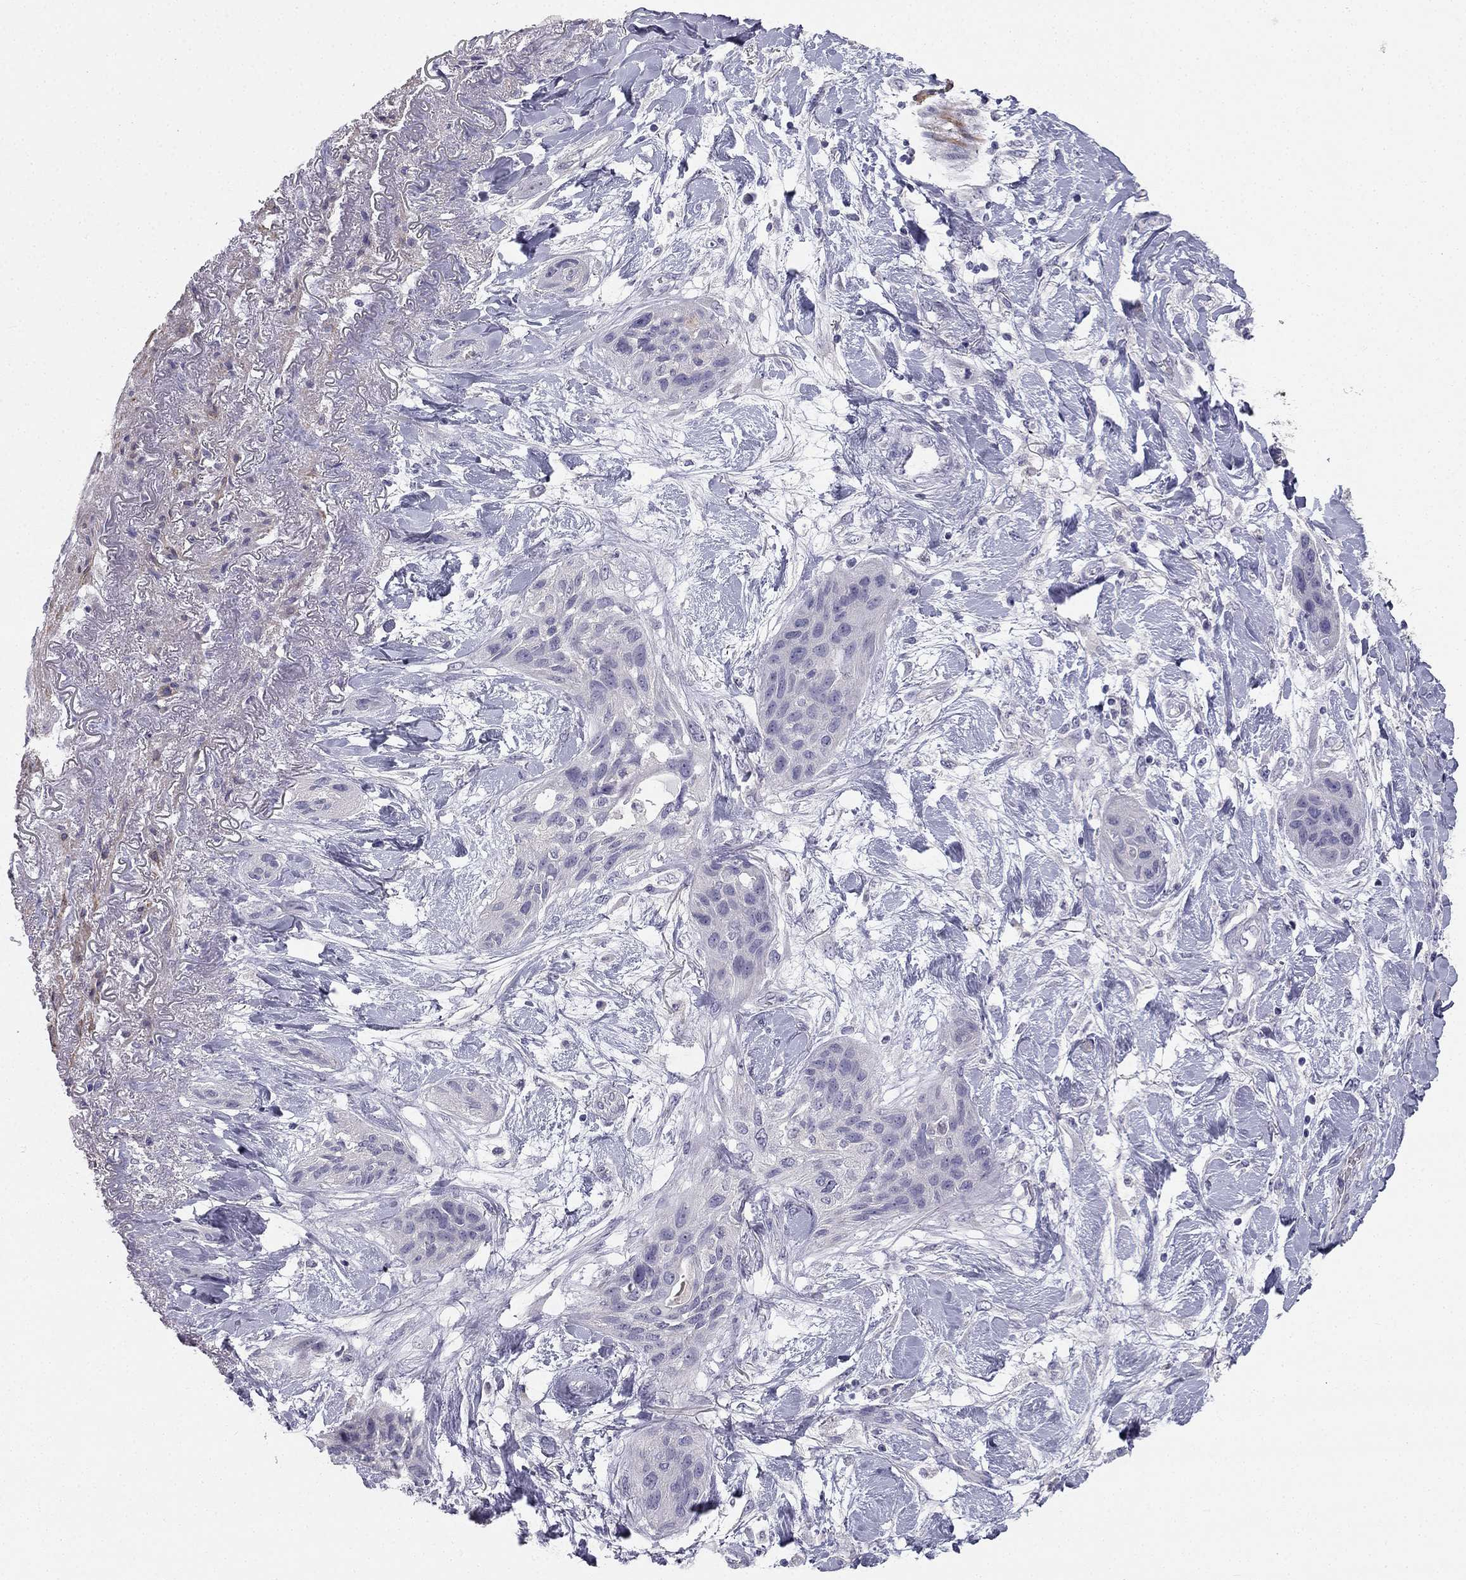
{"staining": {"intensity": "negative", "quantity": "none", "location": "none"}, "tissue": "lung cancer", "cell_type": "Tumor cells", "image_type": "cancer", "snomed": [{"axis": "morphology", "description": "Squamous cell carcinoma, NOS"}, {"axis": "topography", "description": "Lung"}], "caption": "IHC micrograph of neoplastic tissue: lung cancer (squamous cell carcinoma) stained with DAB shows no significant protein positivity in tumor cells.", "gene": "C16orf89", "patient": {"sex": "female", "age": 70}}